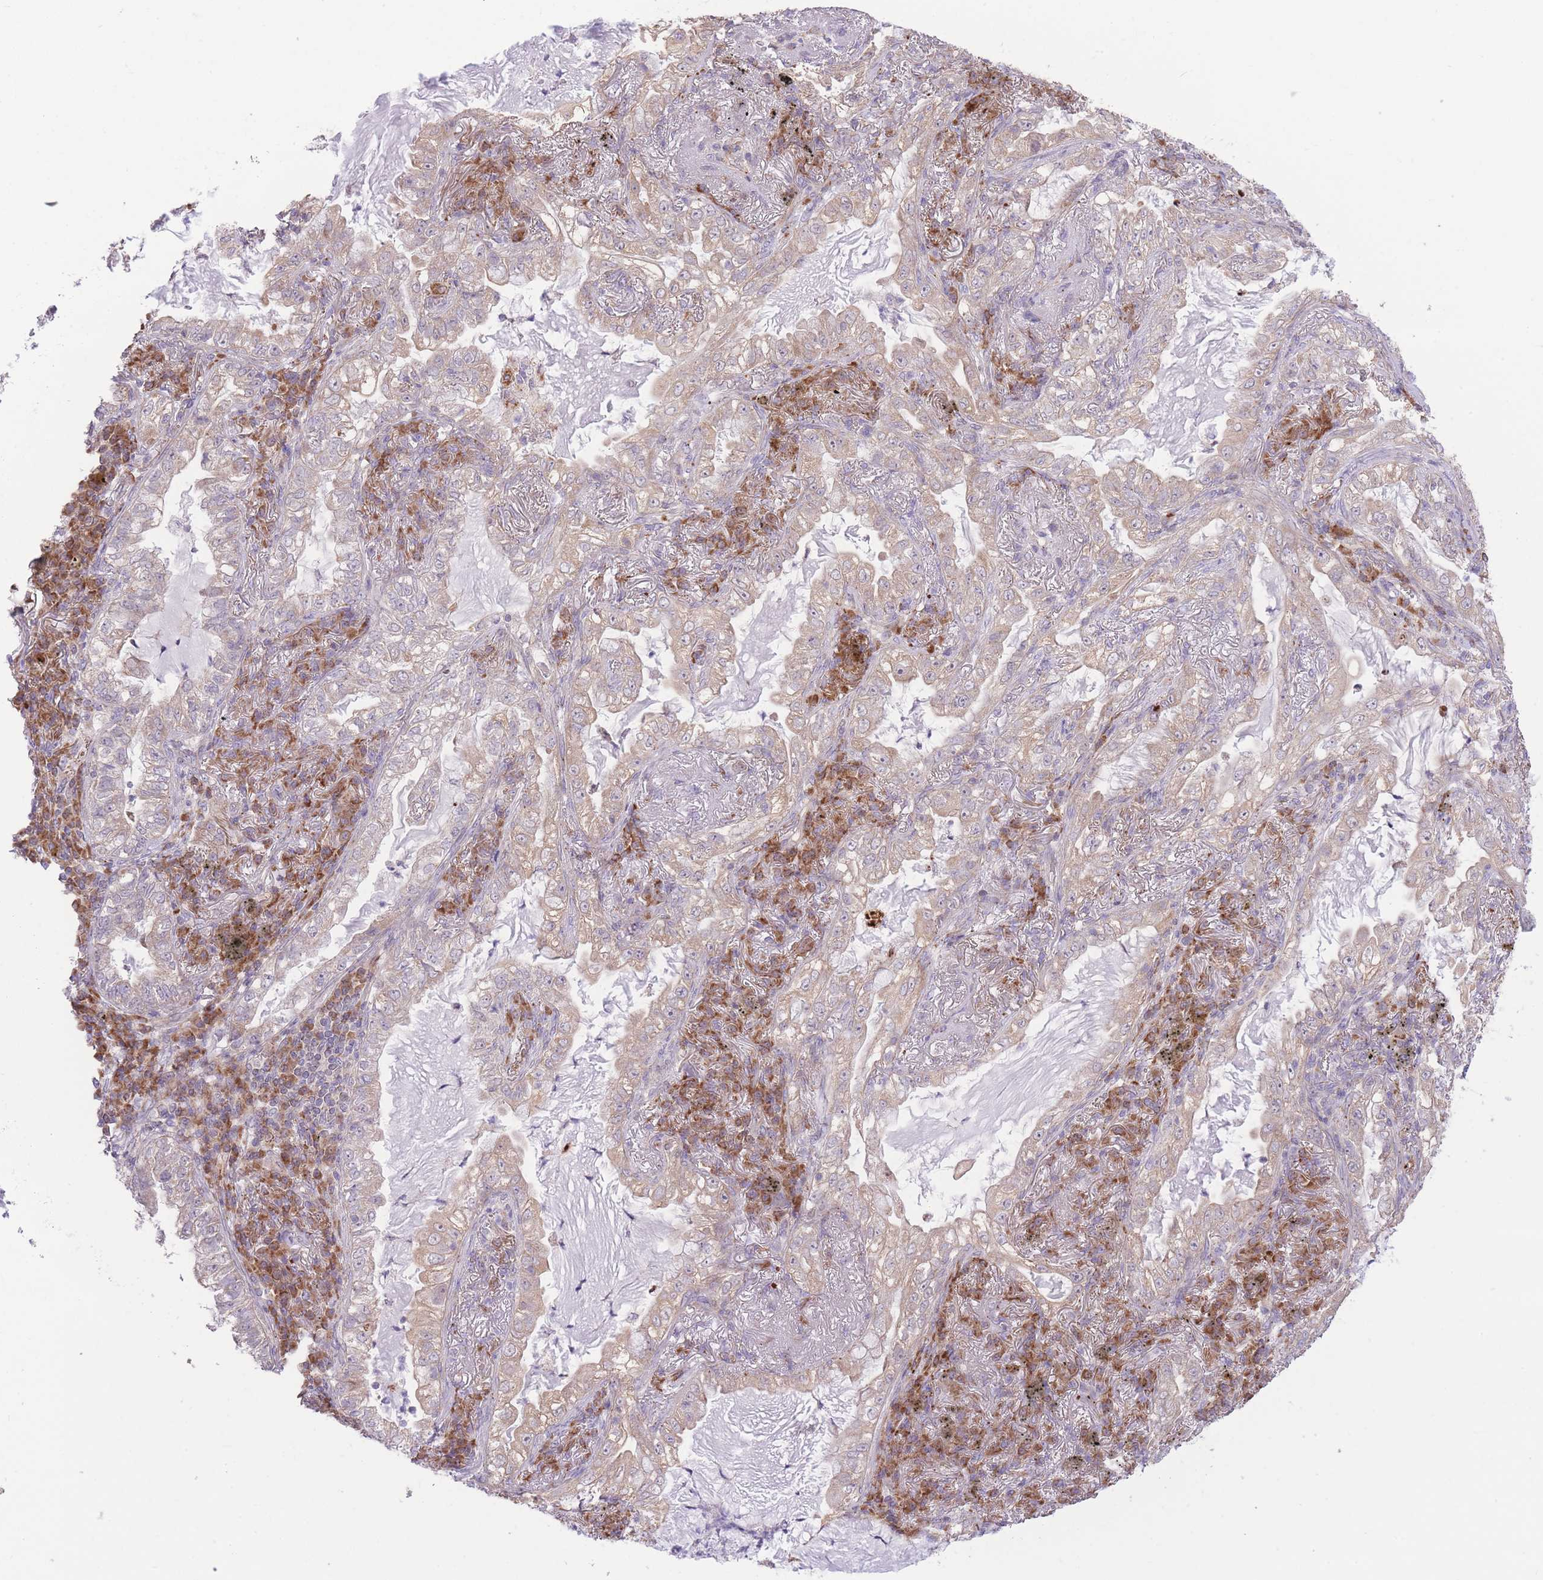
{"staining": {"intensity": "weak", "quantity": ">75%", "location": "cytoplasmic/membranous"}, "tissue": "lung cancer", "cell_type": "Tumor cells", "image_type": "cancer", "snomed": [{"axis": "morphology", "description": "Adenocarcinoma, NOS"}, {"axis": "topography", "description": "Lung"}], "caption": "Protein staining of adenocarcinoma (lung) tissue demonstrates weak cytoplasmic/membranous expression in approximately >75% of tumor cells.", "gene": "BOLA2B", "patient": {"sex": "female", "age": 73}}